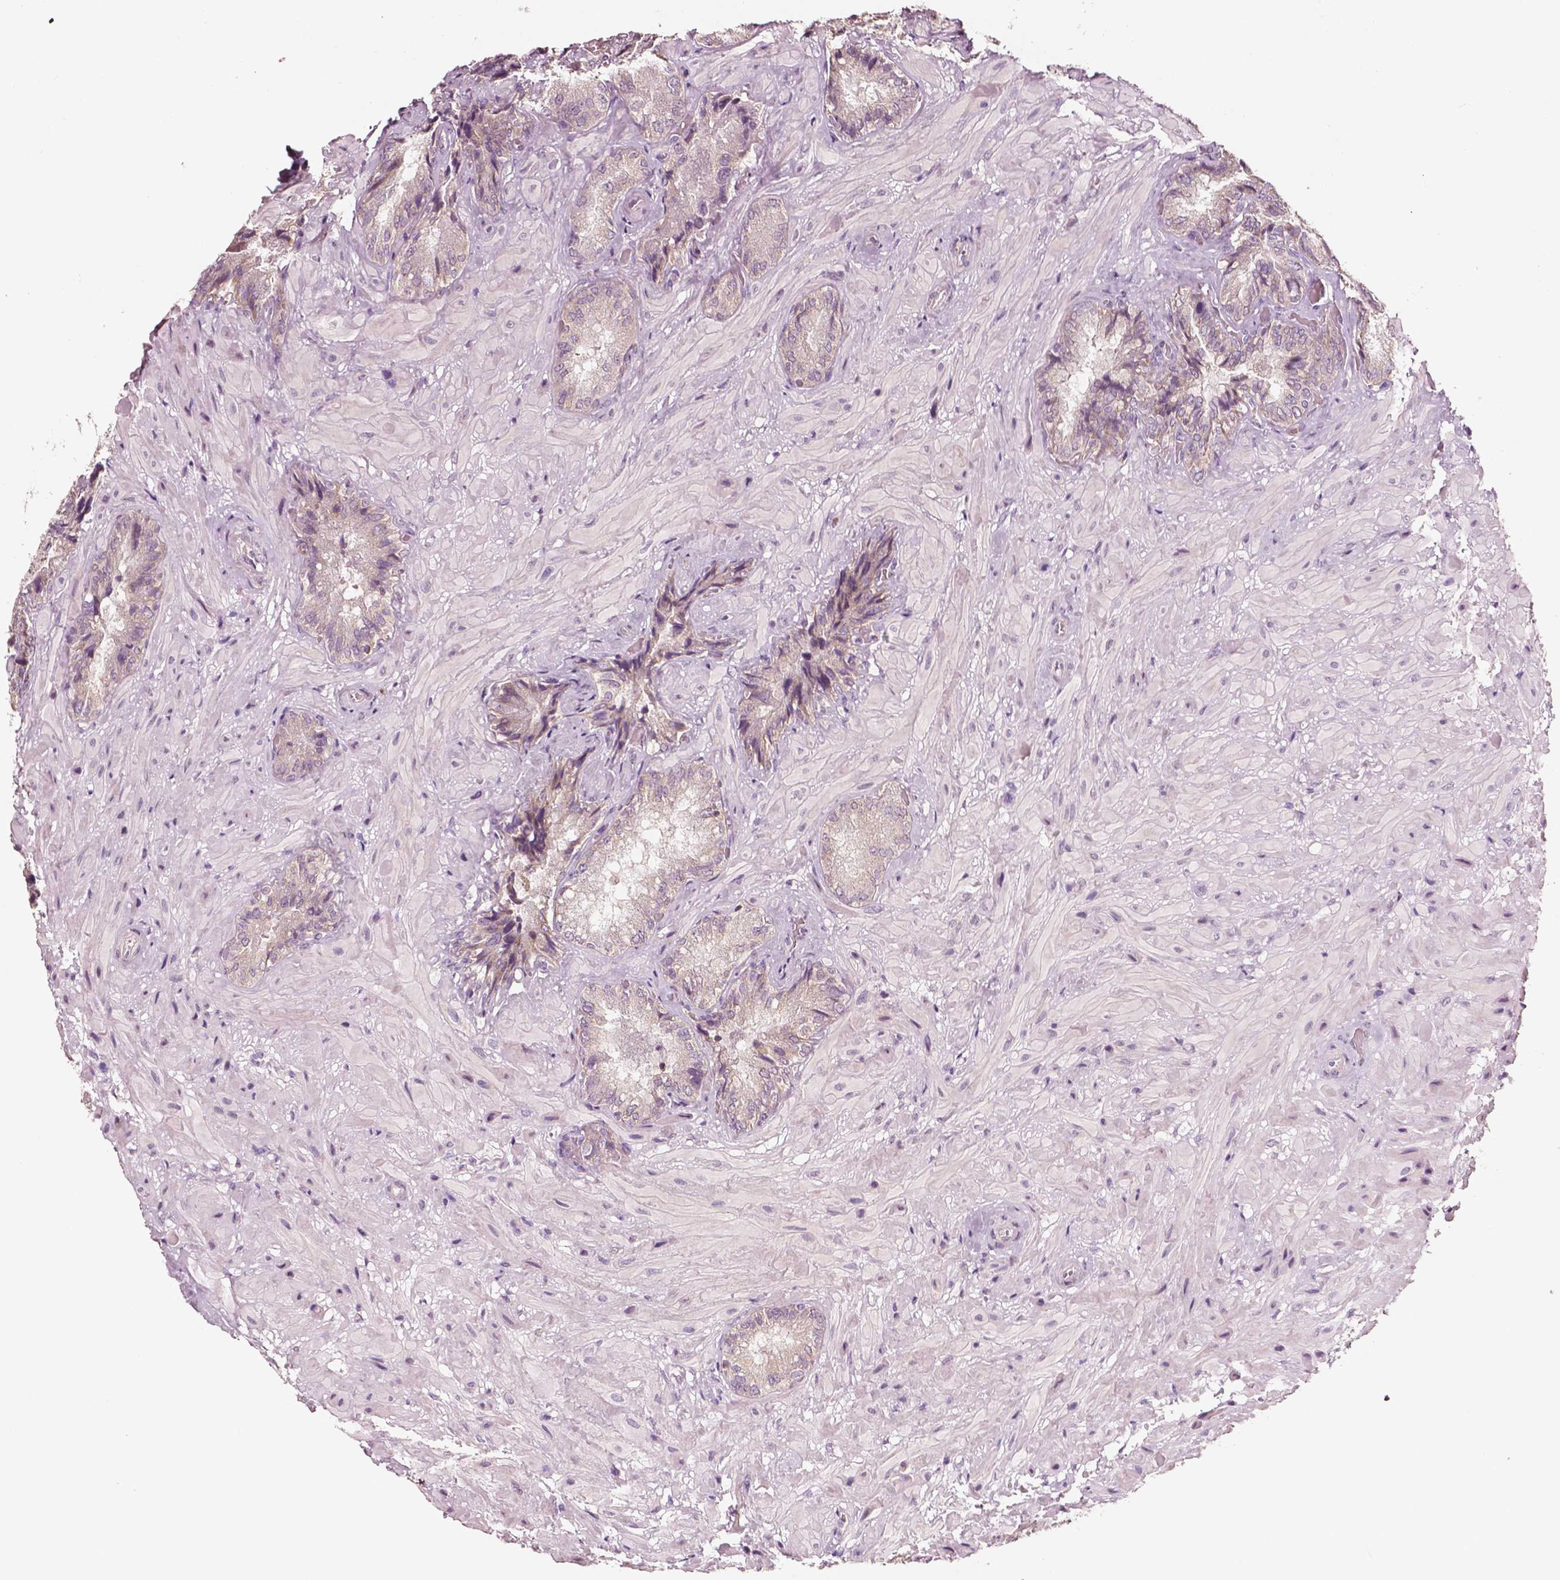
{"staining": {"intensity": "negative", "quantity": "none", "location": "none"}, "tissue": "seminal vesicle", "cell_type": "Glandular cells", "image_type": "normal", "snomed": [{"axis": "morphology", "description": "Normal tissue, NOS"}, {"axis": "topography", "description": "Seminal veicle"}], "caption": "DAB (3,3'-diaminobenzidine) immunohistochemical staining of normal seminal vesicle reveals no significant staining in glandular cells.", "gene": "MCL1", "patient": {"sex": "male", "age": 57}}